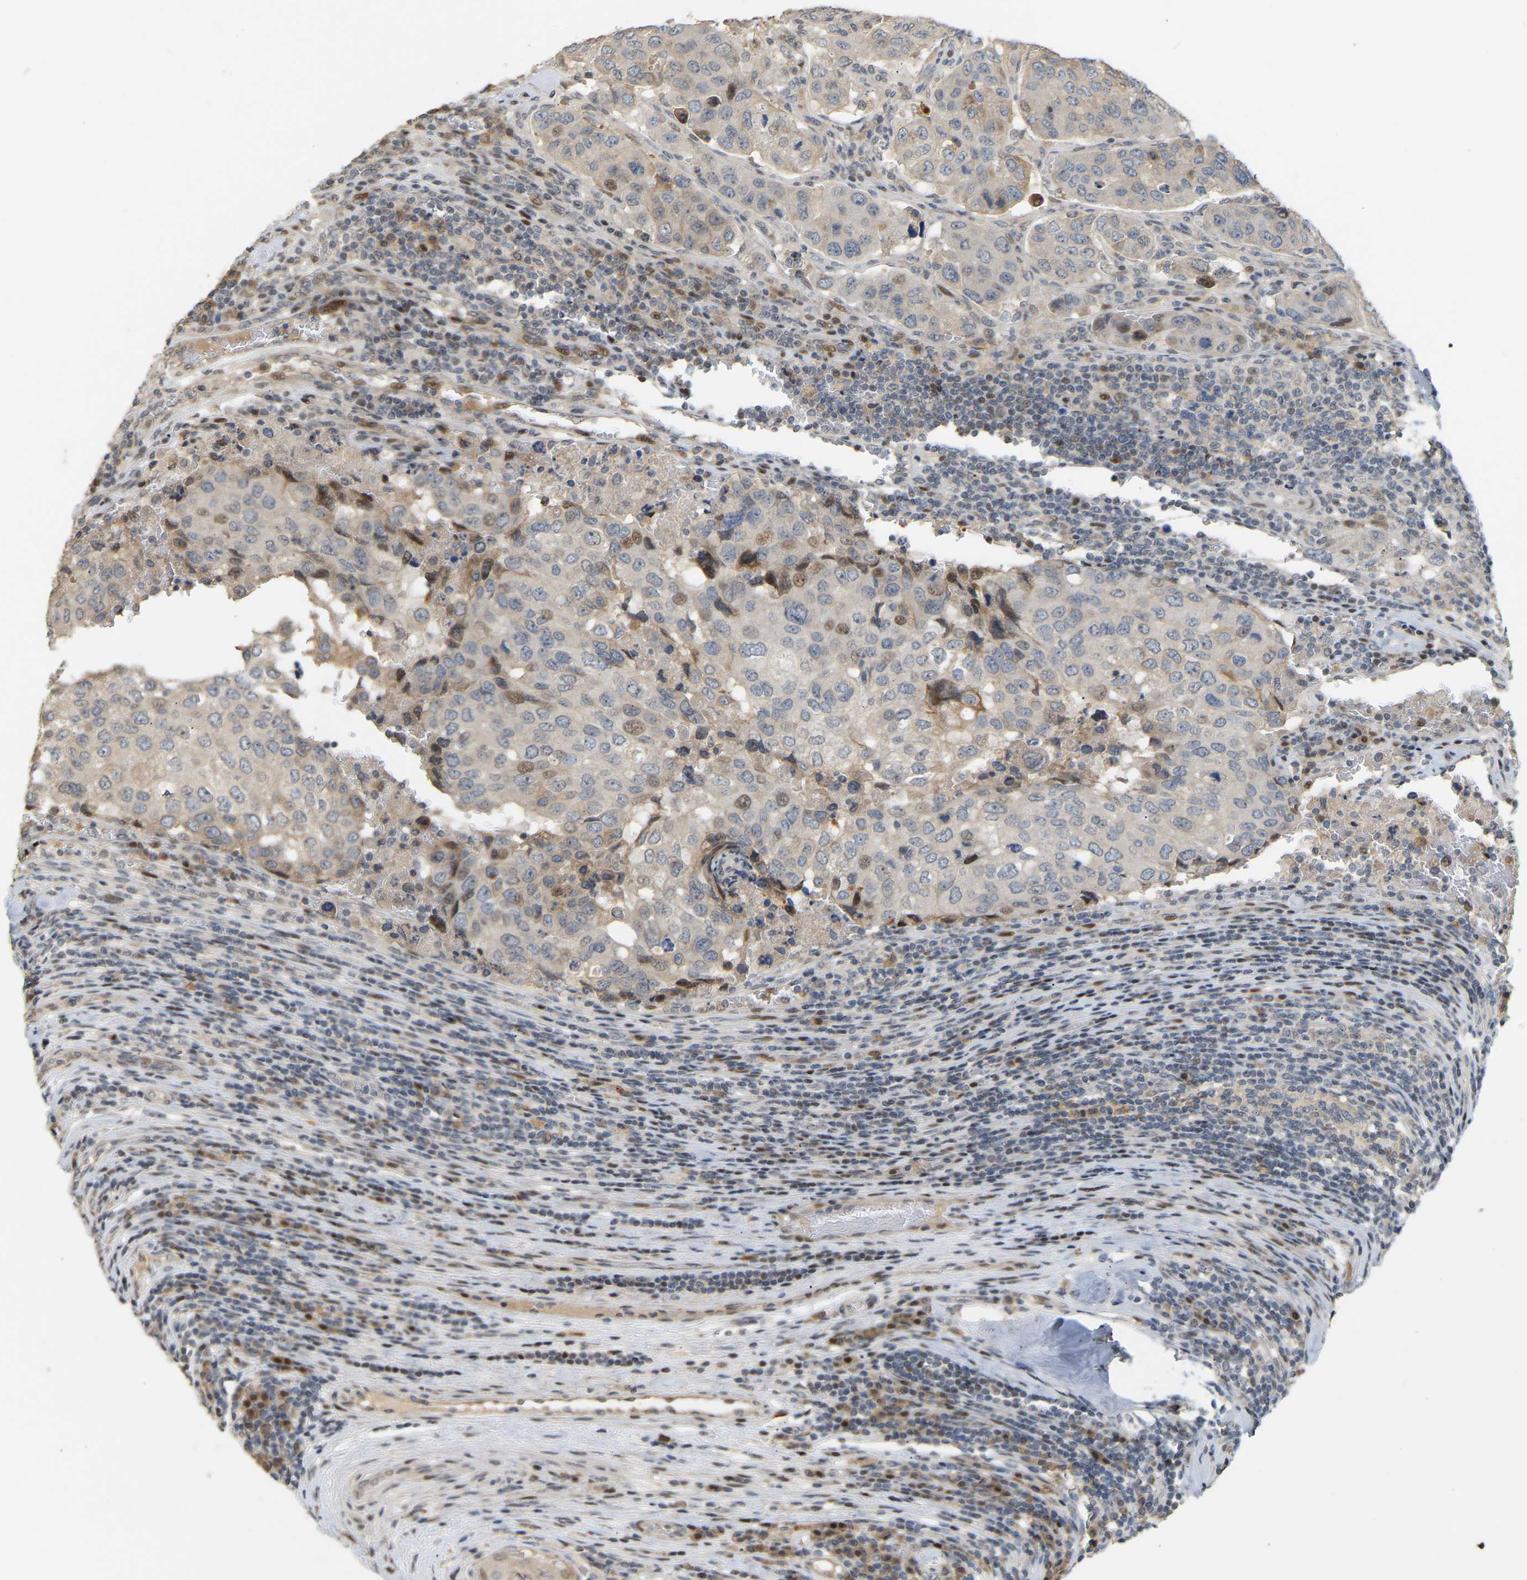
{"staining": {"intensity": "weak", "quantity": "<25%", "location": "nuclear"}, "tissue": "urothelial cancer", "cell_type": "Tumor cells", "image_type": "cancer", "snomed": [{"axis": "morphology", "description": "Urothelial carcinoma, High grade"}, {"axis": "topography", "description": "Lymph node"}, {"axis": "topography", "description": "Urinary bladder"}], "caption": "A histopathology image of human urothelial cancer is negative for staining in tumor cells. The staining is performed using DAB (3,3'-diaminobenzidine) brown chromogen with nuclei counter-stained in using hematoxylin.", "gene": "PTPN4", "patient": {"sex": "male", "age": 51}}